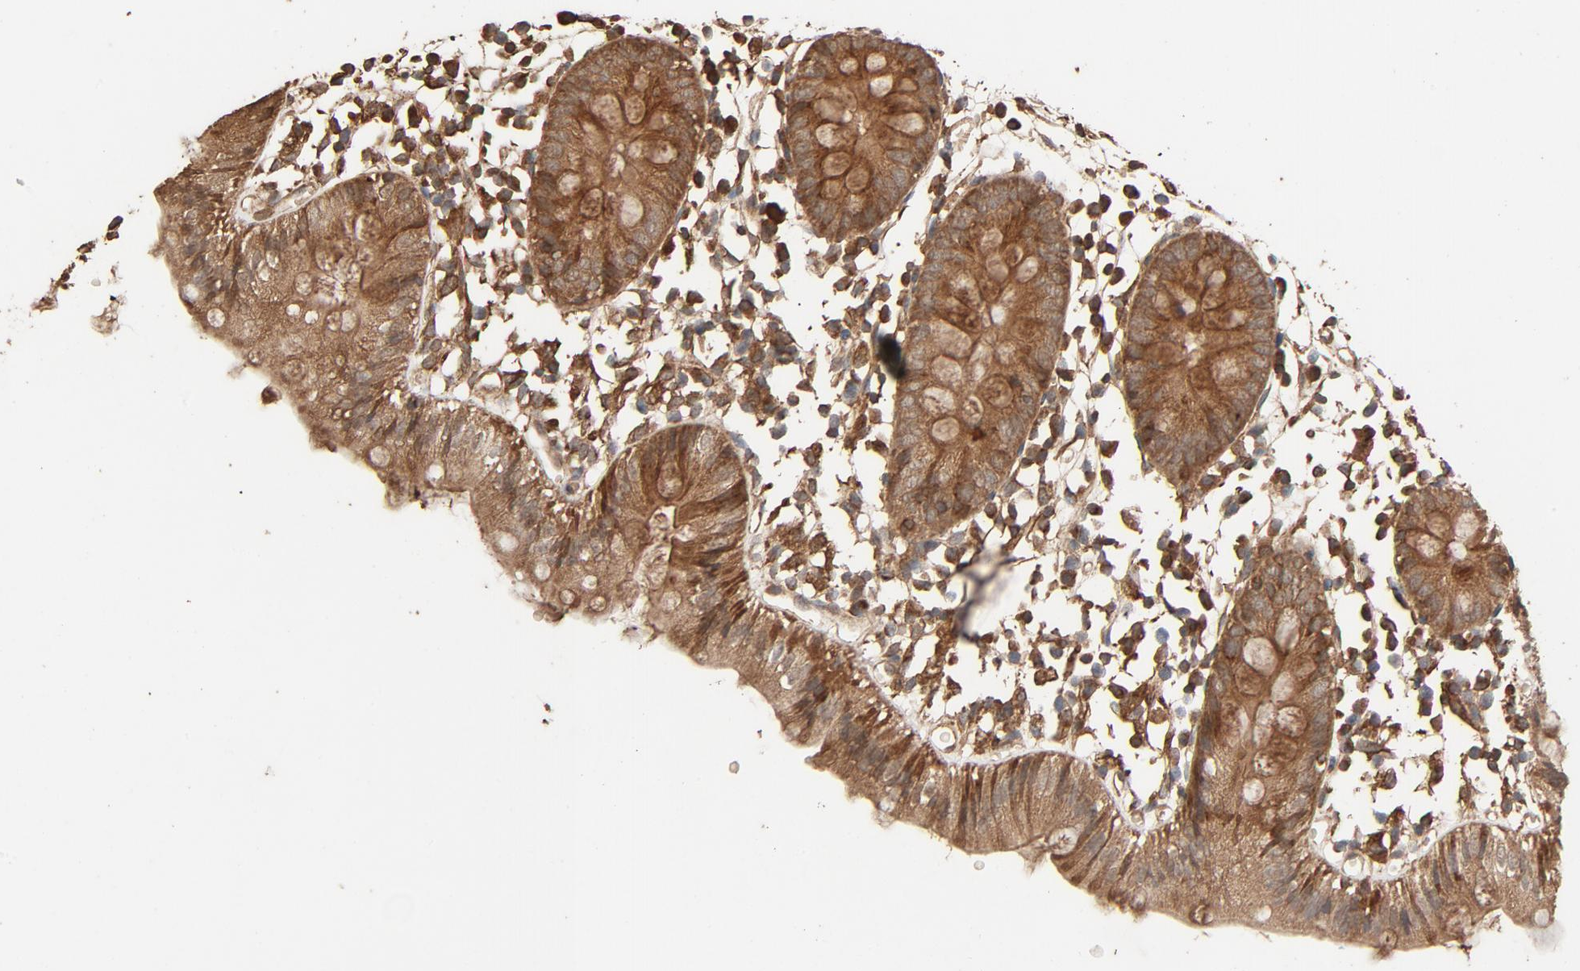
{"staining": {"intensity": "moderate", "quantity": ">75%", "location": "cytoplasmic/membranous"}, "tissue": "colon", "cell_type": "Endothelial cells", "image_type": "normal", "snomed": [{"axis": "morphology", "description": "Normal tissue, NOS"}, {"axis": "topography", "description": "Colon"}], "caption": "Colon stained with IHC demonstrates moderate cytoplasmic/membranous staining in approximately >75% of endothelial cells.", "gene": "RPS6KA6", "patient": {"sex": "male", "age": 14}}